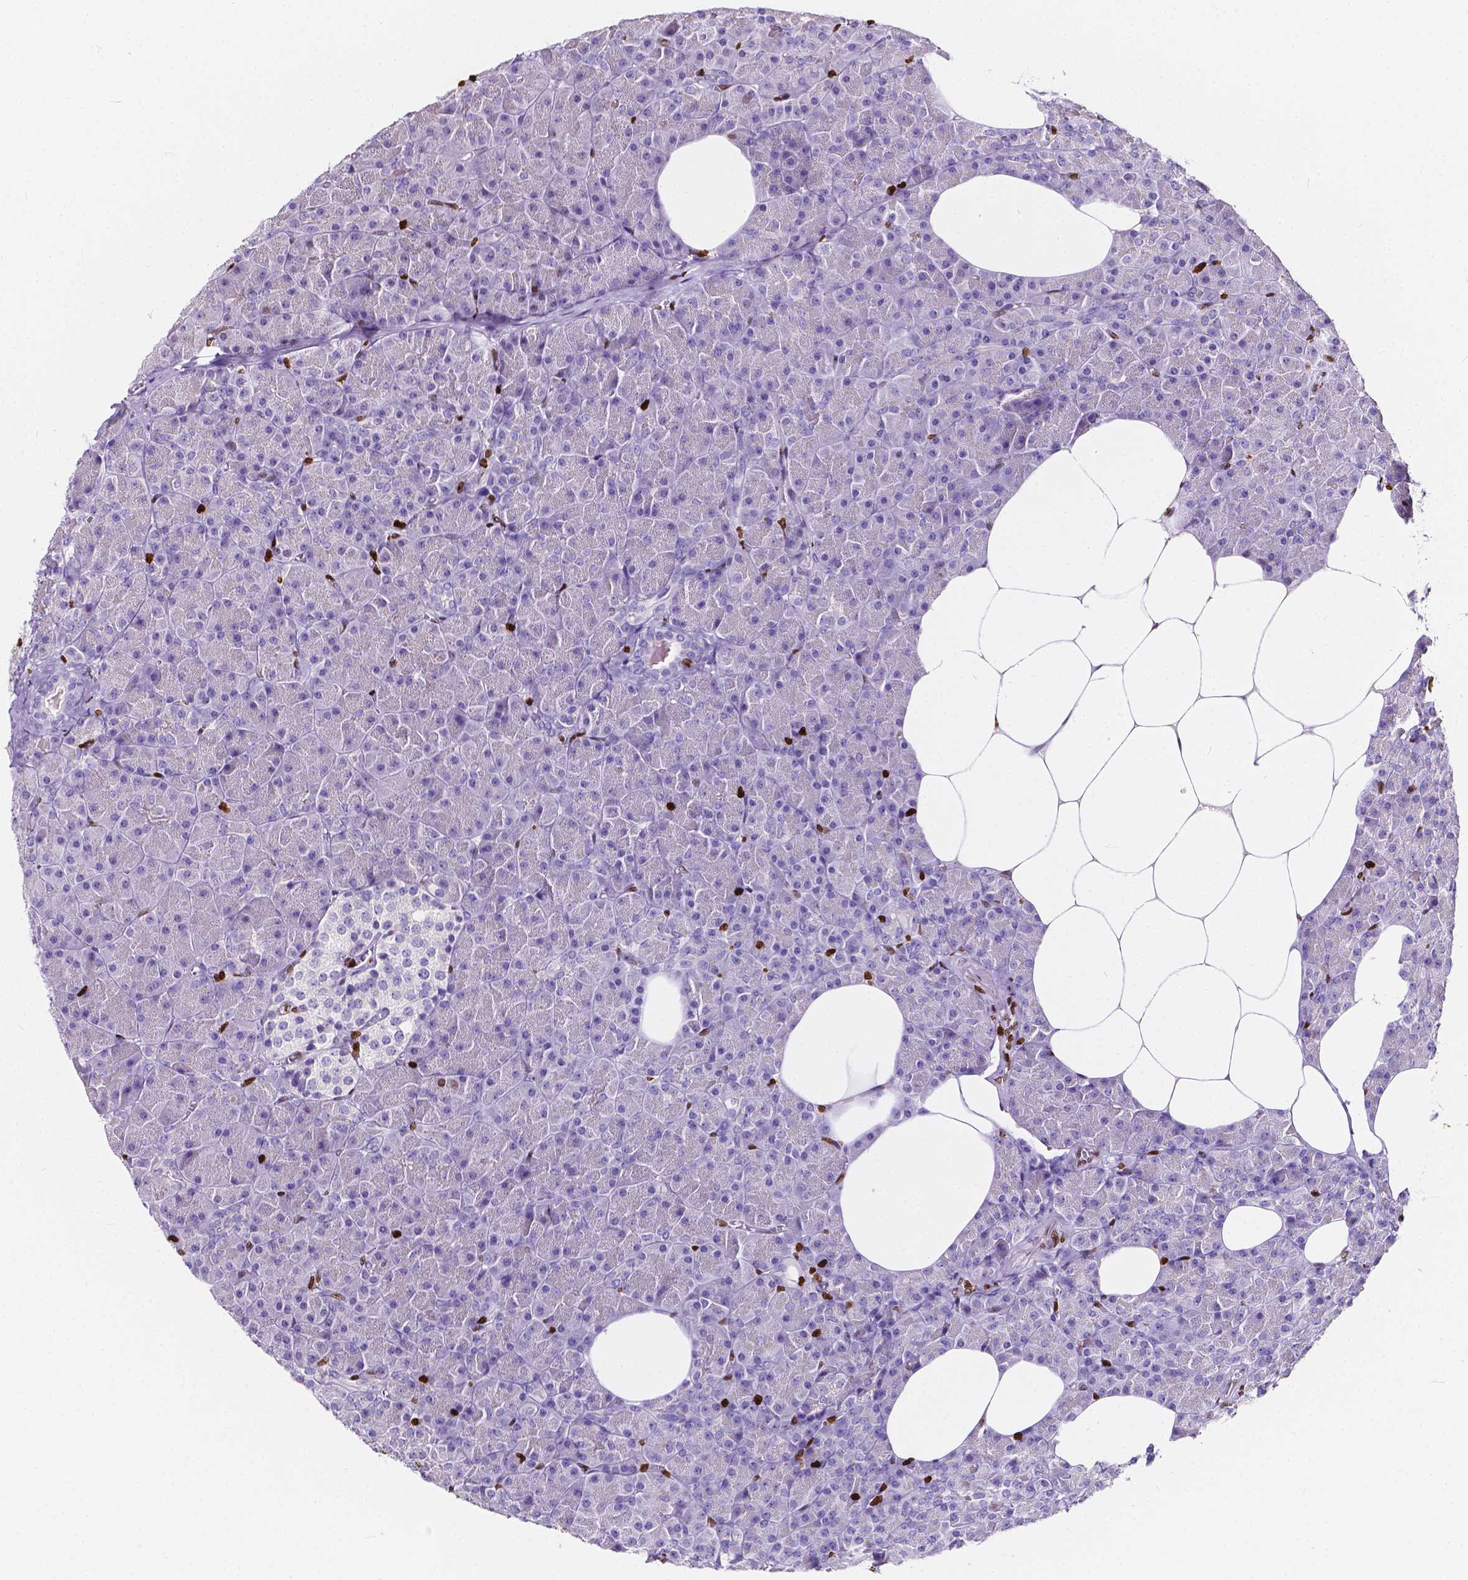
{"staining": {"intensity": "strong", "quantity": "<25%", "location": "nuclear"}, "tissue": "pancreas", "cell_type": "Exocrine glandular cells", "image_type": "normal", "snomed": [{"axis": "morphology", "description": "Normal tissue, NOS"}, {"axis": "topography", "description": "Pancreas"}], "caption": "Immunohistochemistry micrograph of benign pancreas: pancreas stained using IHC demonstrates medium levels of strong protein expression localized specifically in the nuclear of exocrine glandular cells, appearing as a nuclear brown color.", "gene": "CBY3", "patient": {"sex": "female", "age": 45}}